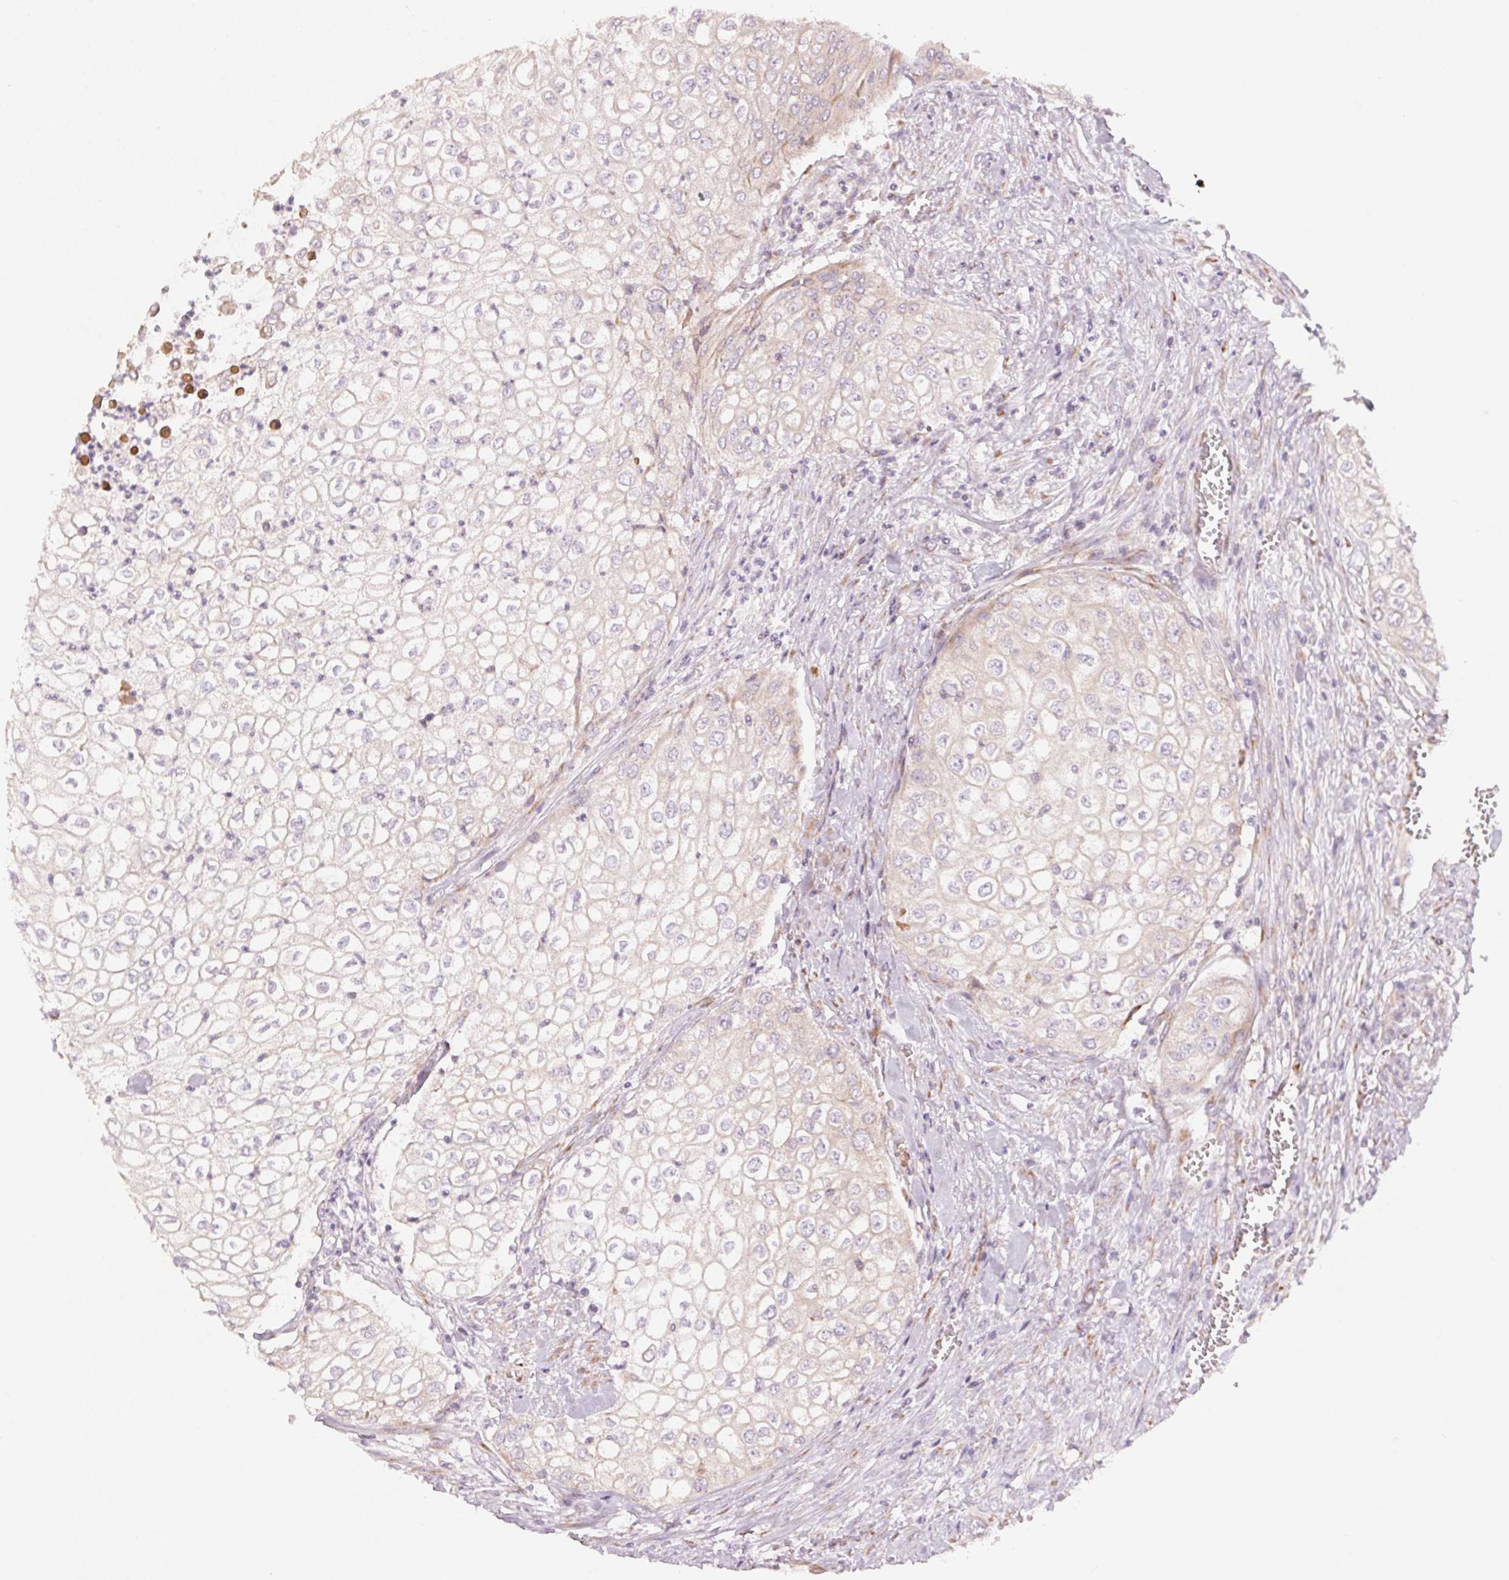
{"staining": {"intensity": "weak", "quantity": "<25%", "location": "cytoplasmic/membranous"}, "tissue": "urothelial cancer", "cell_type": "Tumor cells", "image_type": "cancer", "snomed": [{"axis": "morphology", "description": "Urothelial carcinoma, High grade"}, {"axis": "topography", "description": "Urinary bladder"}], "caption": "An IHC histopathology image of urothelial carcinoma (high-grade) is shown. There is no staining in tumor cells of urothelial carcinoma (high-grade).", "gene": "BLOC1S2", "patient": {"sex": "male", "age": 62}}